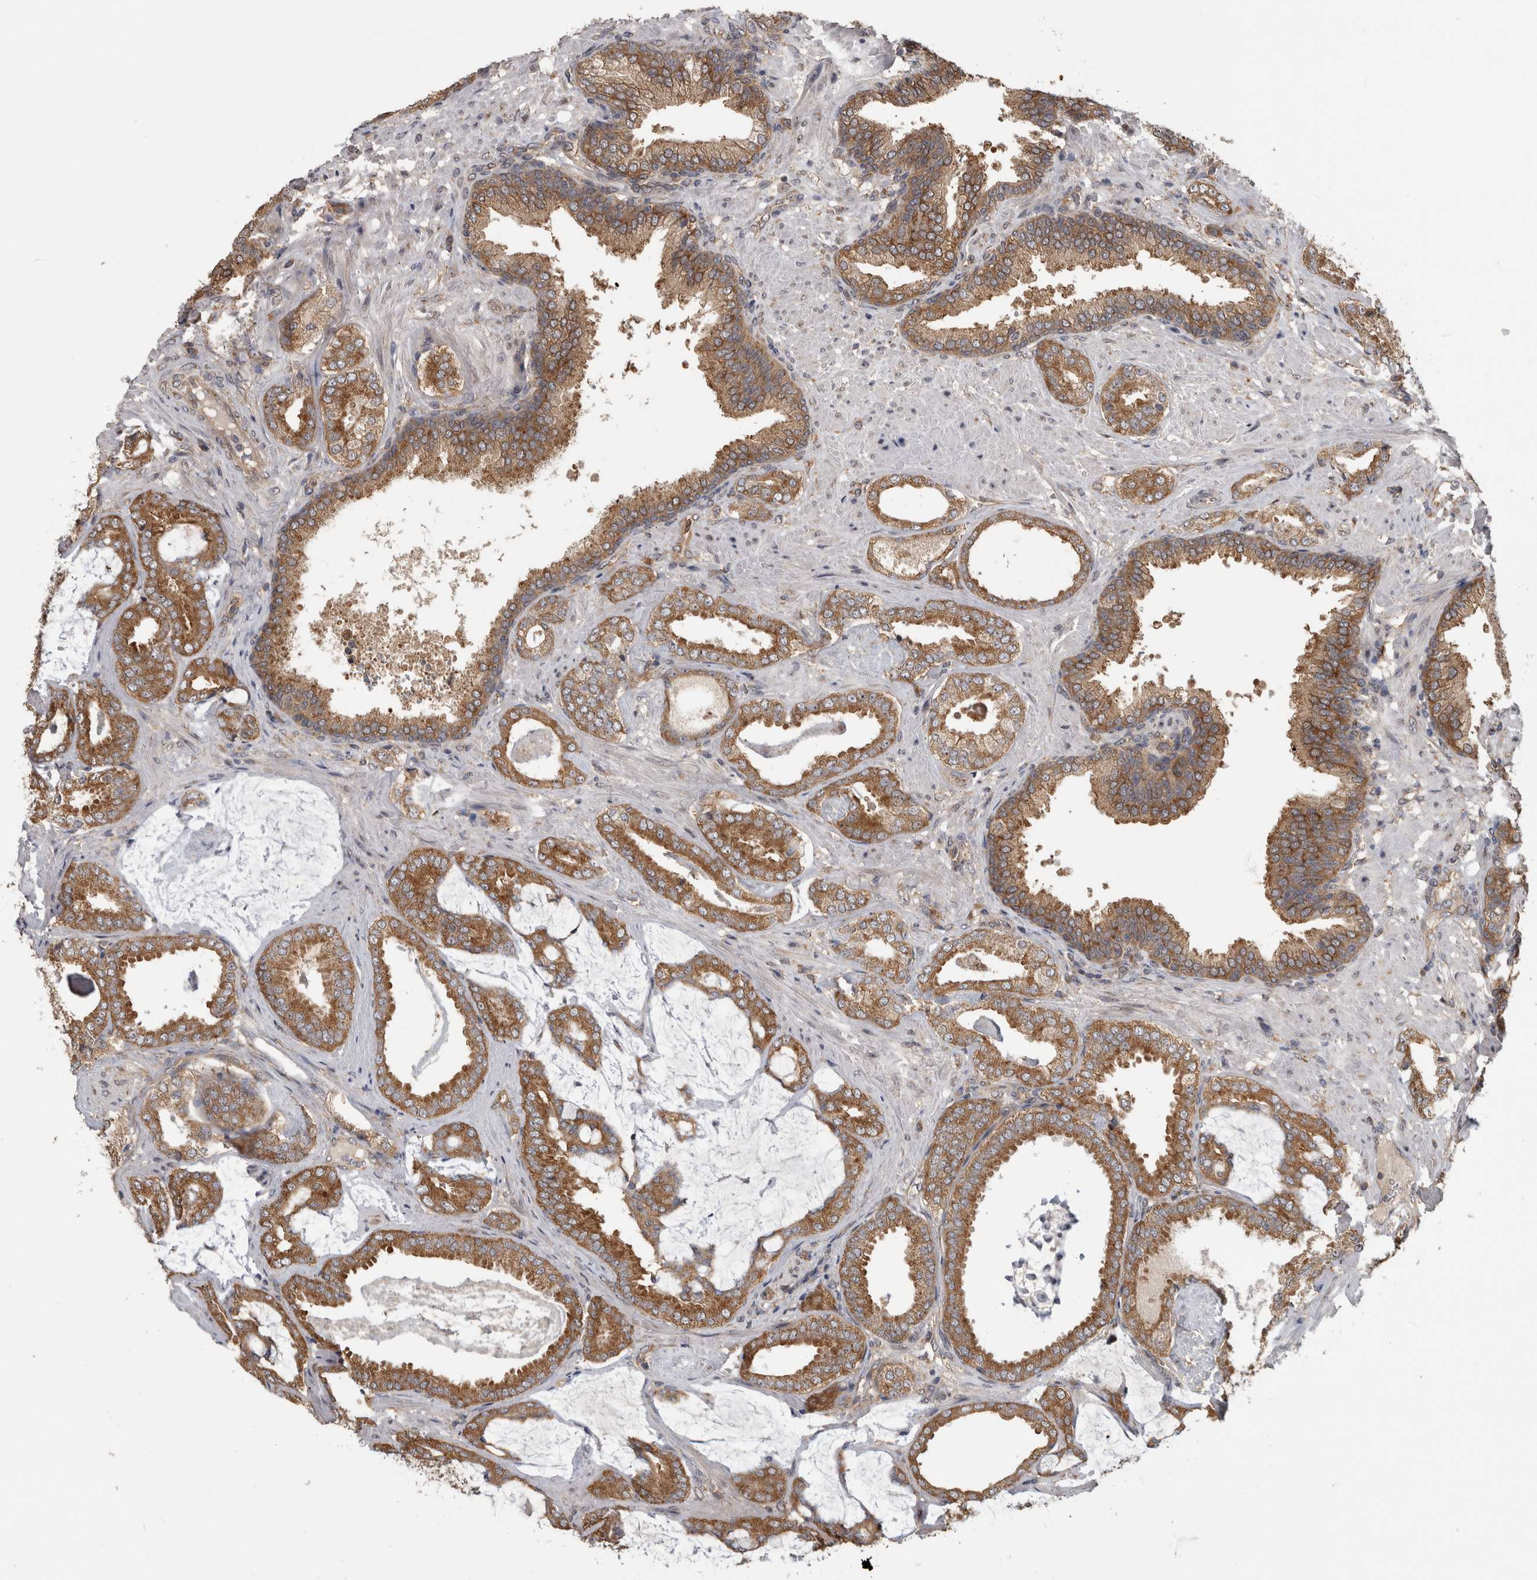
{"staining": {"intensity": "moderate", "quantity": ">75%", "location": "cytoplasmic/membranous"}, "tissue": "prostate cancer", "cell_type": "Tumor cells", "image_type": "cancer", "snomed": [{"axis": "morphology", "description": "Adenocarcinoma, Low grade"}, {"axis": "topography", "description": "Prostate"}], "caption": "A histopathology image of human low-grade adenocarcinoma (prostate) stained for a protein reveals moderate cytoplasmic/membranous brown staining in tumor cells.", "gene": "ATXN2", "patient": {"sex": "male", "age": 71}}